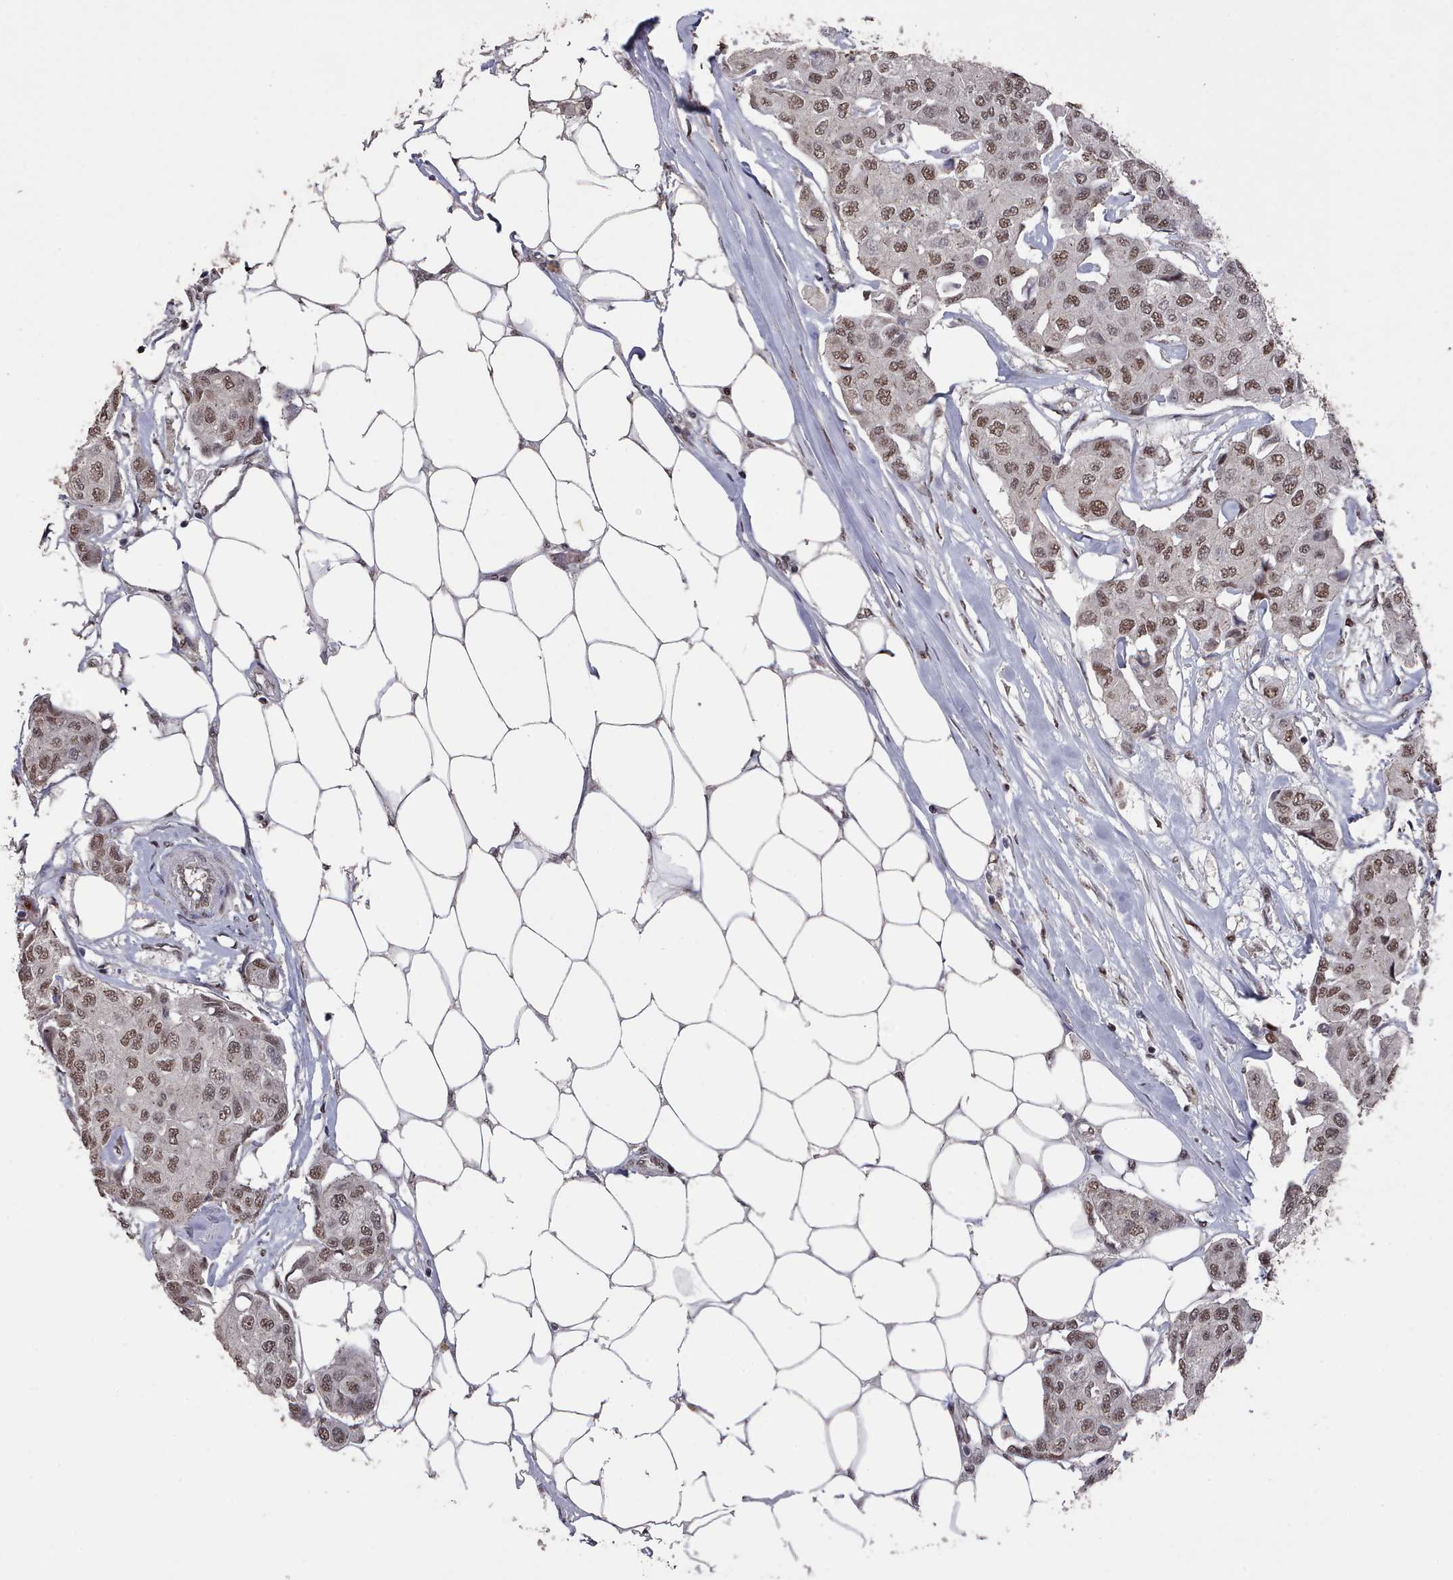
{"staining": {"intensity": "moderate", "quantity": ">75%", "location": "nuclear"}, "tissue": "breast cancer", "cell_type": "Tumor cells", "image_type": "cancer", "snomed": [{"axis": "morphology", "description": "Duct carcinoma"}, {"axis": "topography", "description": "Breast"}, {"axis": "topography", "description": "Lymph node"}], "caption": "Breast intraductal carcinoma tissue exhibits moderate nuclear positivity in about >75% of tumor cells, visualized by immunohistochemistry.", "gene": "PNRC2", "patient": {"sex": "female", "age": 80}}